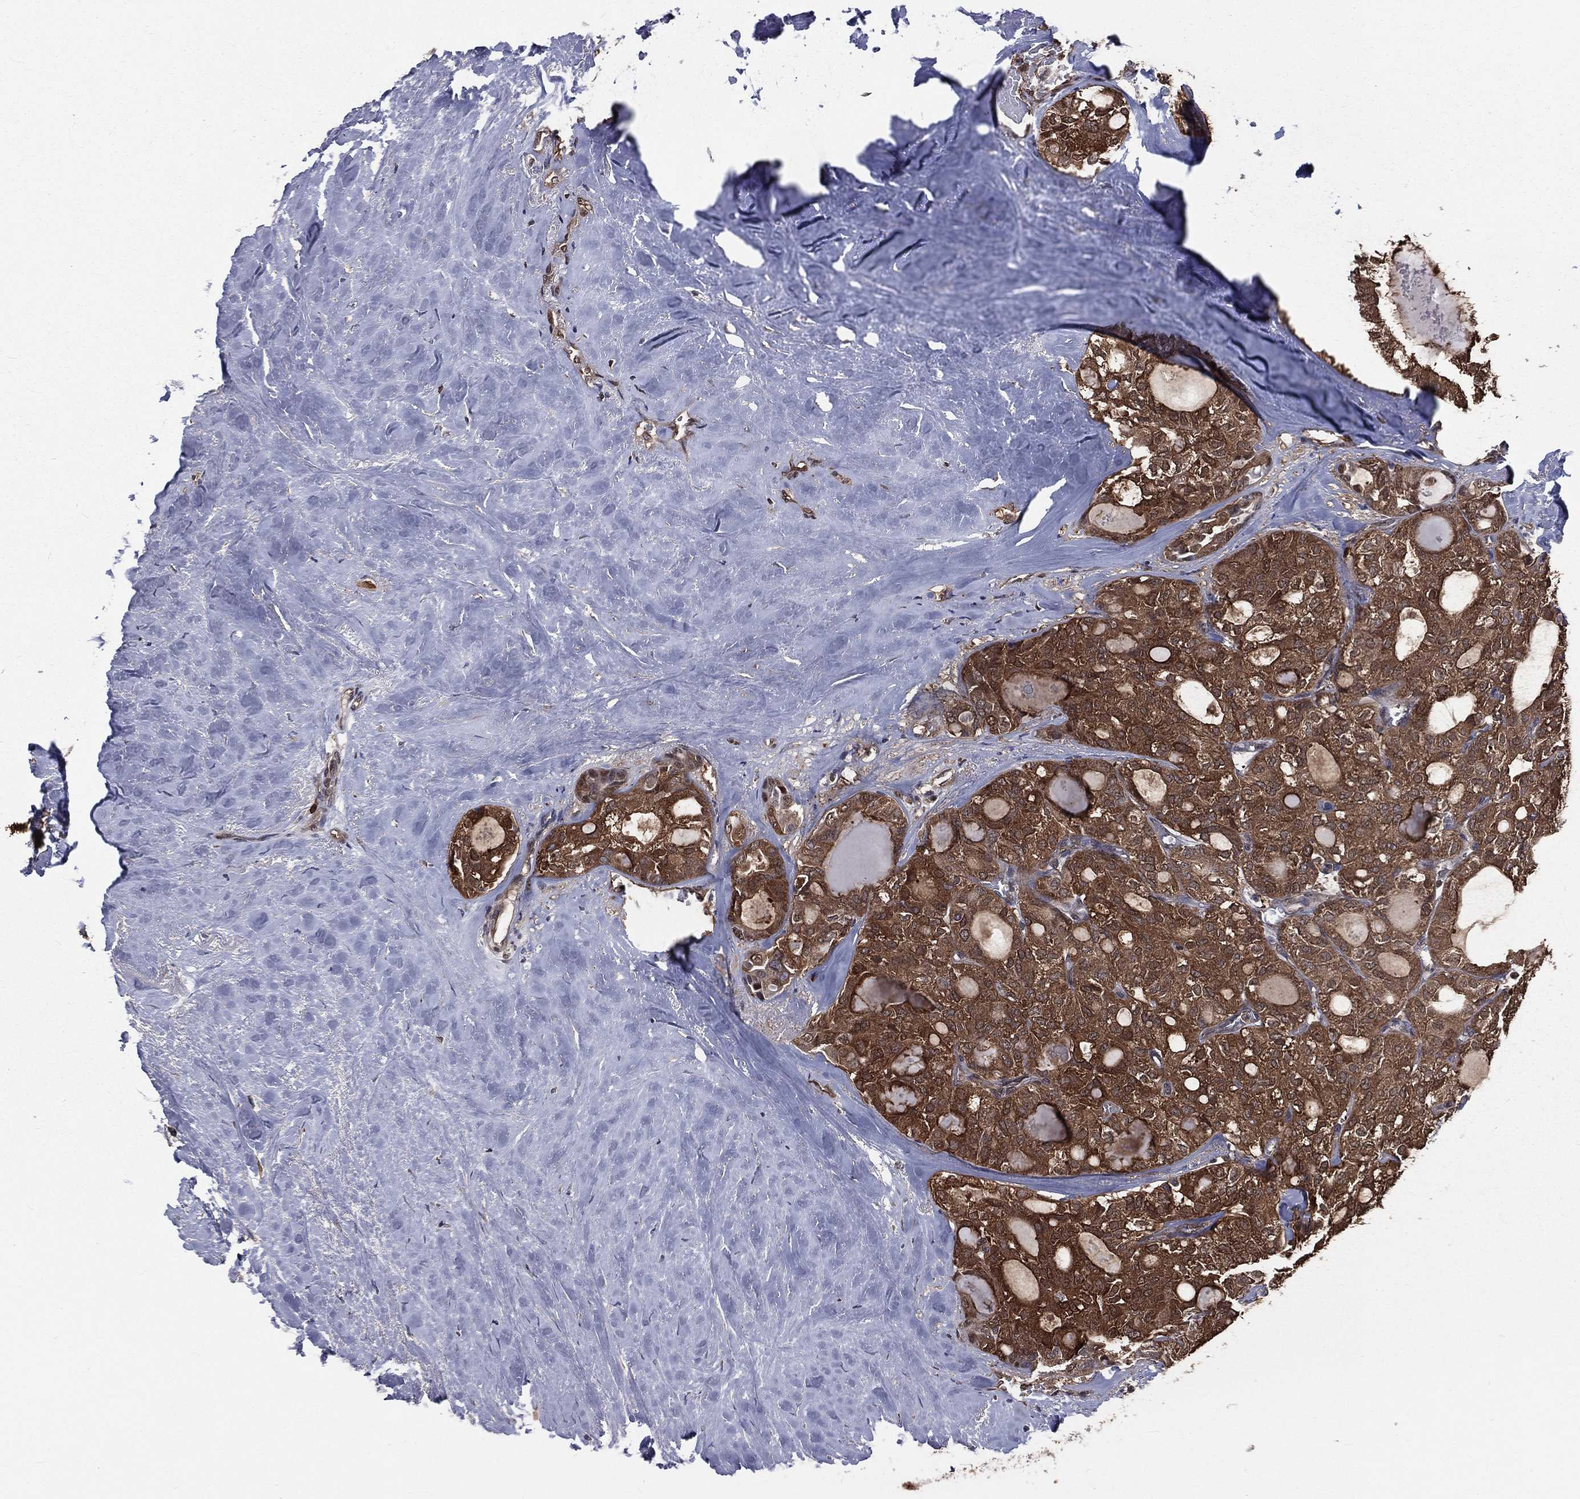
{"staining": {"intensity": "strong", "quantity": ">75%", "location": "cytoplasmic/membranous"}, "tissue": "thyroid cancer", "cell_type": "Tumor cells", "image_type": "cancer", "snomed": [{"axis": "morphology", "description": "Follicular adenoma carcinoma, NOS"}, {"axis": "topography", "description": "Thyroid gland"}], "caption": "Immunohistochemistry (IHC) image of neoplastic tissue: human thyroid cancer stained using immunohistochemistry (IHC) reveals high levels of strong protein expression localized specifically in the cytoplasmic/membranous of tumor cells, appearing as a cytoplasmic/membranous brown color.", "gene": "TBC1D2", "patient": {"sex": "male", "age": 75}}